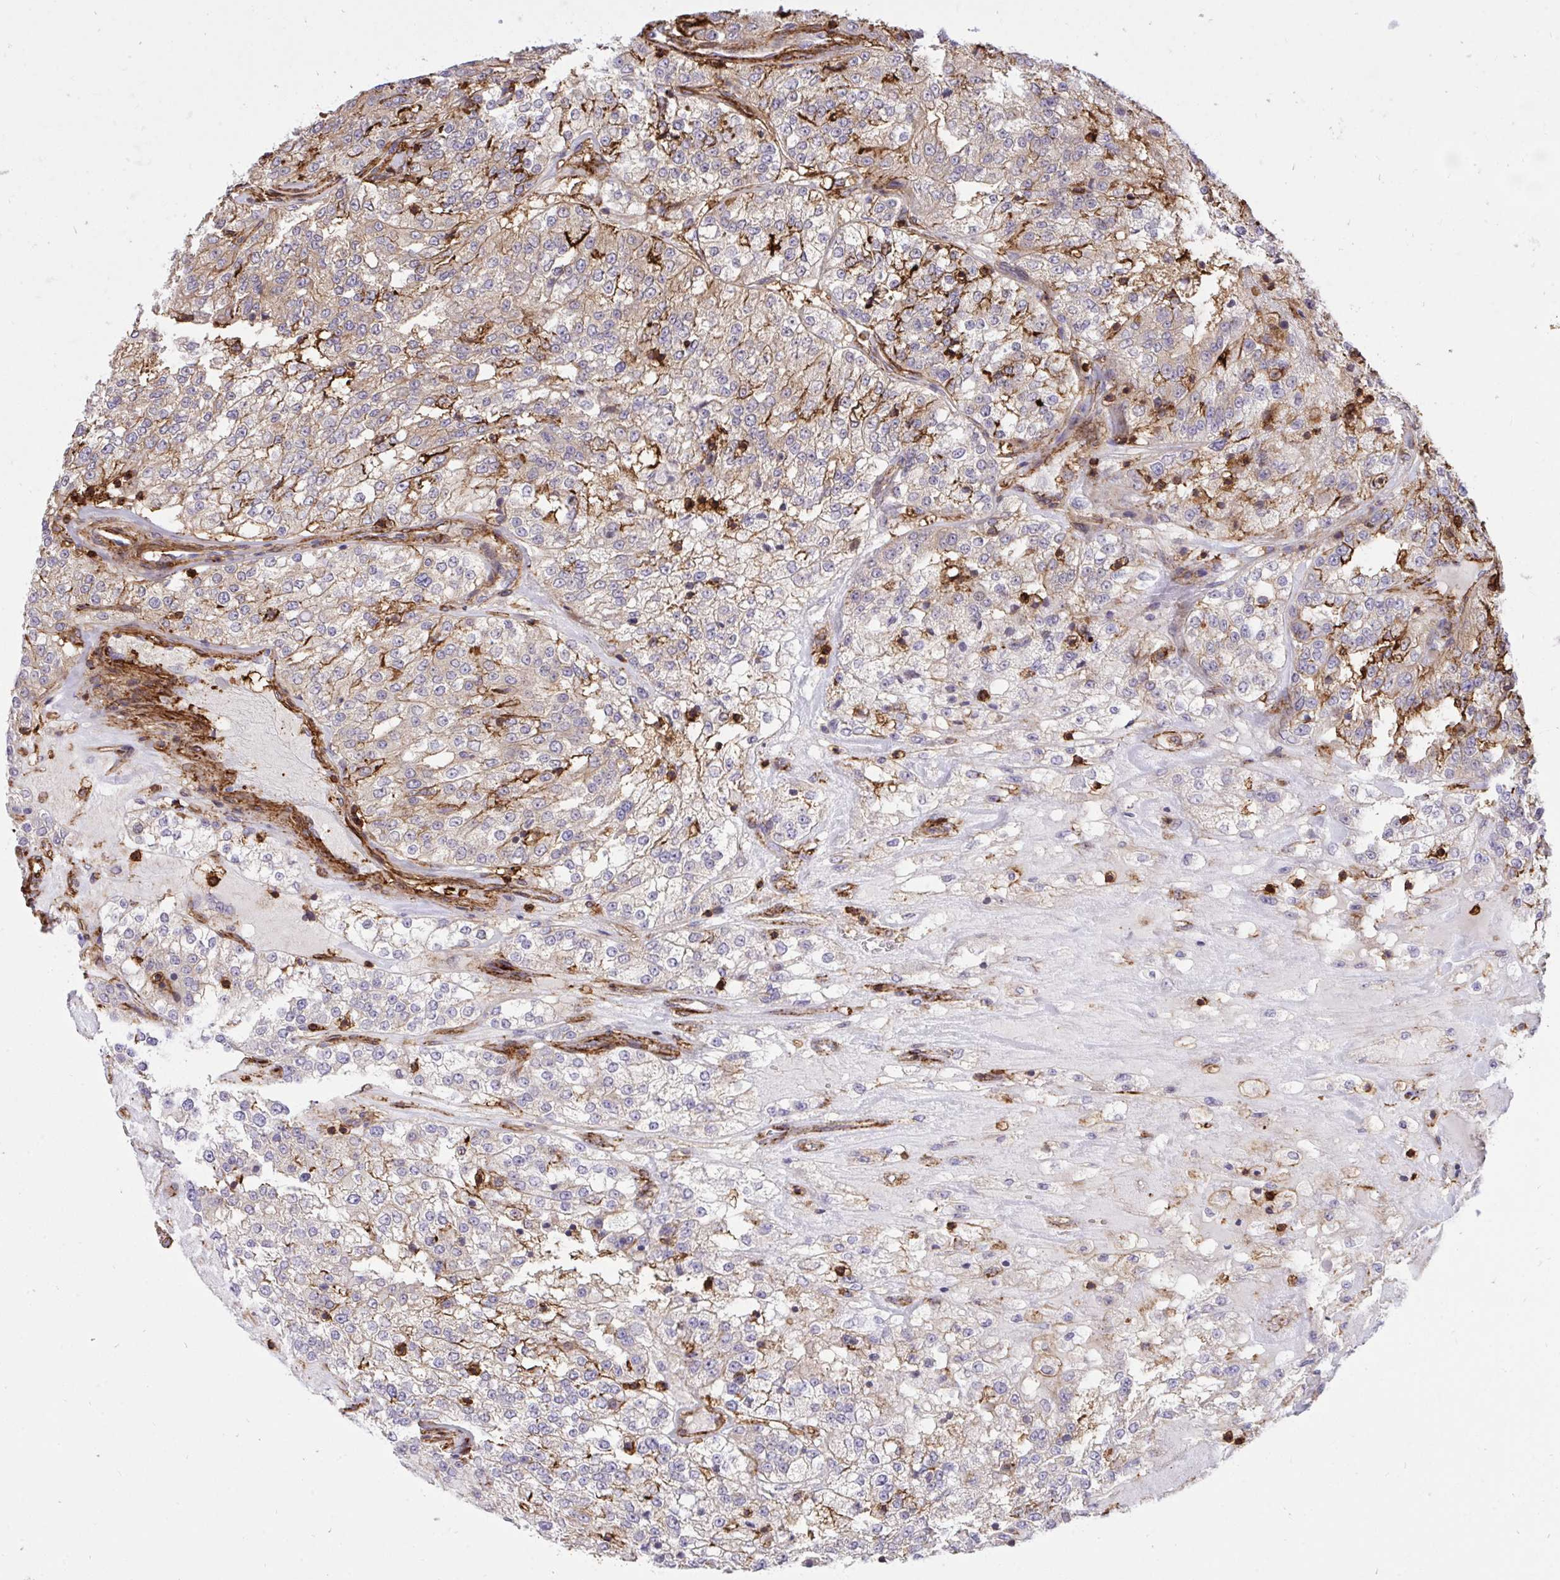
{"staining": {"intensity": "moderate", "quantity": "<25%", "location": "cytoplasmic/membranous"}, "tissue": "renal cancer", "cell_type": "Tumor cells", "image_type": "cancer", "snomed": [{"axis": "morphology", "description": "Adenocarcinoma, NOS"}, {"axis": "topography", "description": "Kidney"}], "caption": "Moderate cytoplasmic/membranous protein staining is appreciated in approximately <25% of tumor cells in renal cancer.", "gene": "ERI1", "patient": {"sex": "female", "age": 63}}